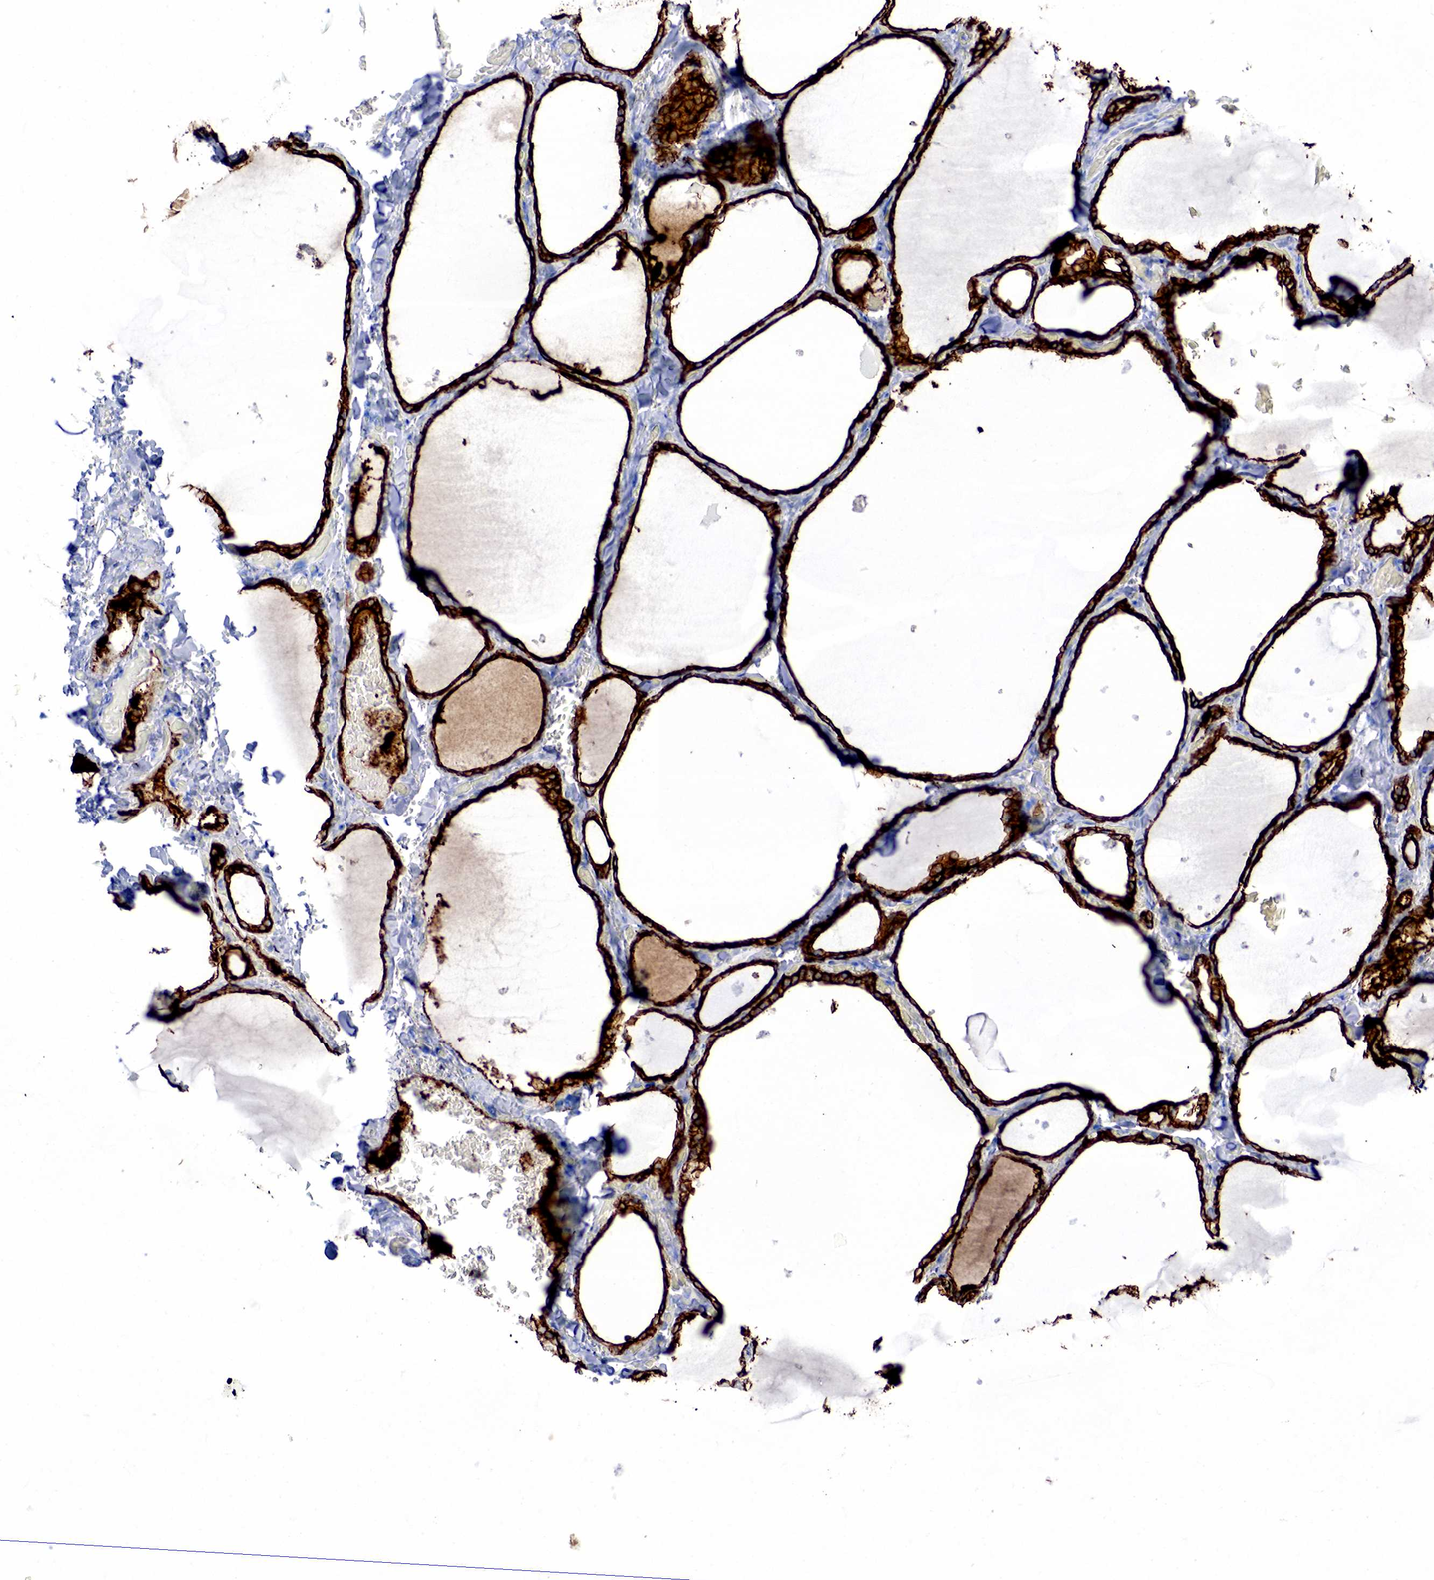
{"staining": {"intensity": "strong", "quantity": ">75%", "location": "cytoplasmic/membranous"}, "tissue": "thyroid gland", "cell_type": "Glandular cells", "image_type": "normal", "snomed": [{"axis": "morphology", "description": "Normal tissue, NOS"}, {"axis": "topography", "description": "Thyroid gland"}], "caption": "An immunohistochemistry (IHC) histopathology image of unremarkable tissue is shown. Protein staining in brown shows strong cytoplasmic/membranous positivity in thyroid gland within glandular cells.", "gene": "KRT18", "patient": {"sex": "male", "age": 34}}